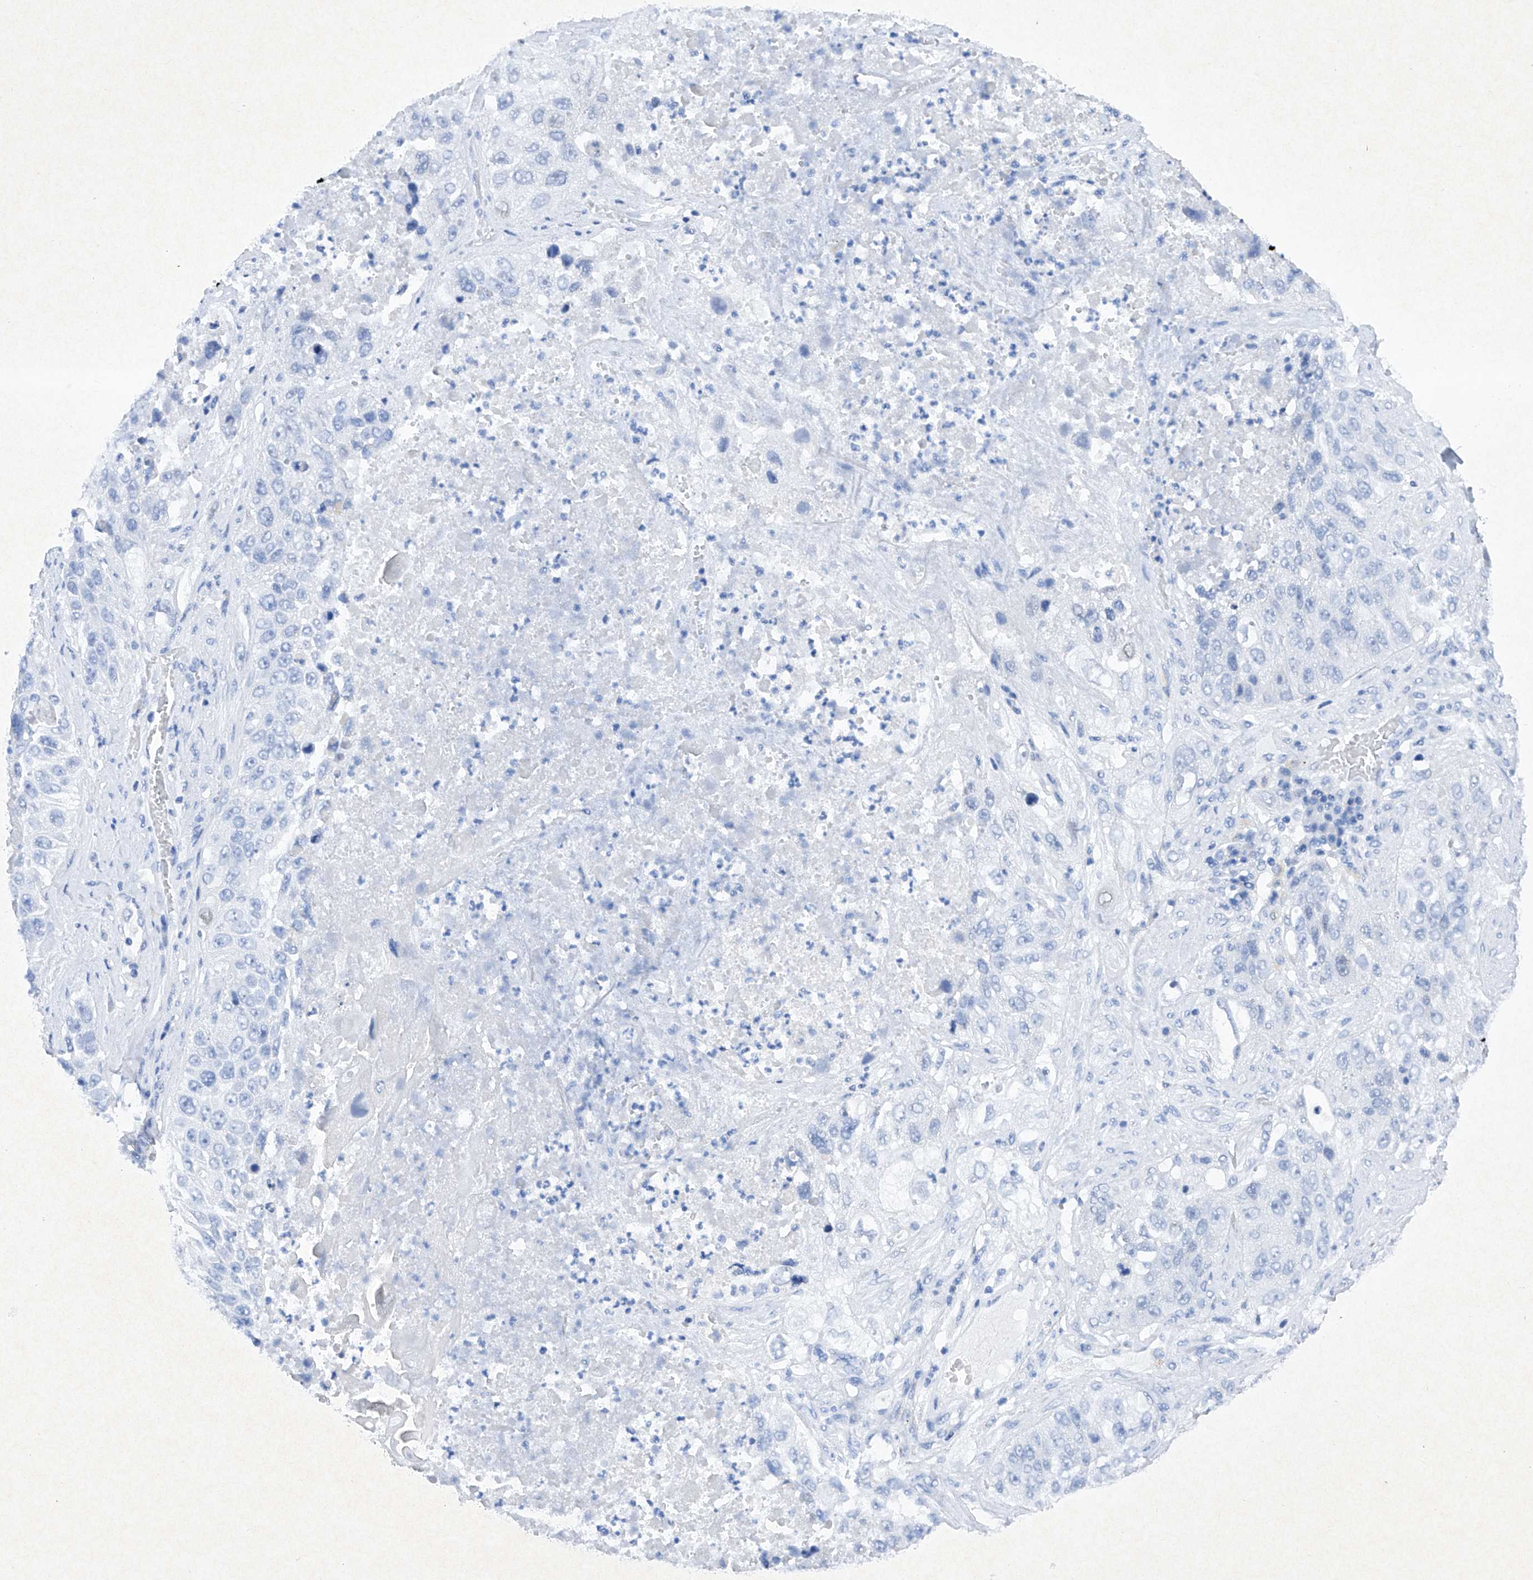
{"staining": {"intensity": "negative", "quantity": "none", "location": "none"}, "tissue": "lung cancer", "cell_type": "Tumor cells", "image_type": "cancer", "snomed": [{"axis": "morphology", "description": "Squamous cell carcinoma, NOS"}, {"axis": "topography", "description": "Lung"}], "caption": "High power microscopy photomicrograph of an immunohistochemistry (IHC) histopathology image of squamous cell carcinoma (lung), revealing no significant positivity in tumor cells. (Immunohistochemistry (ihc), brightfield microscopy, high magnification).", "gene": "BARX2", "patient": {"sex": "male", "age": 61}}